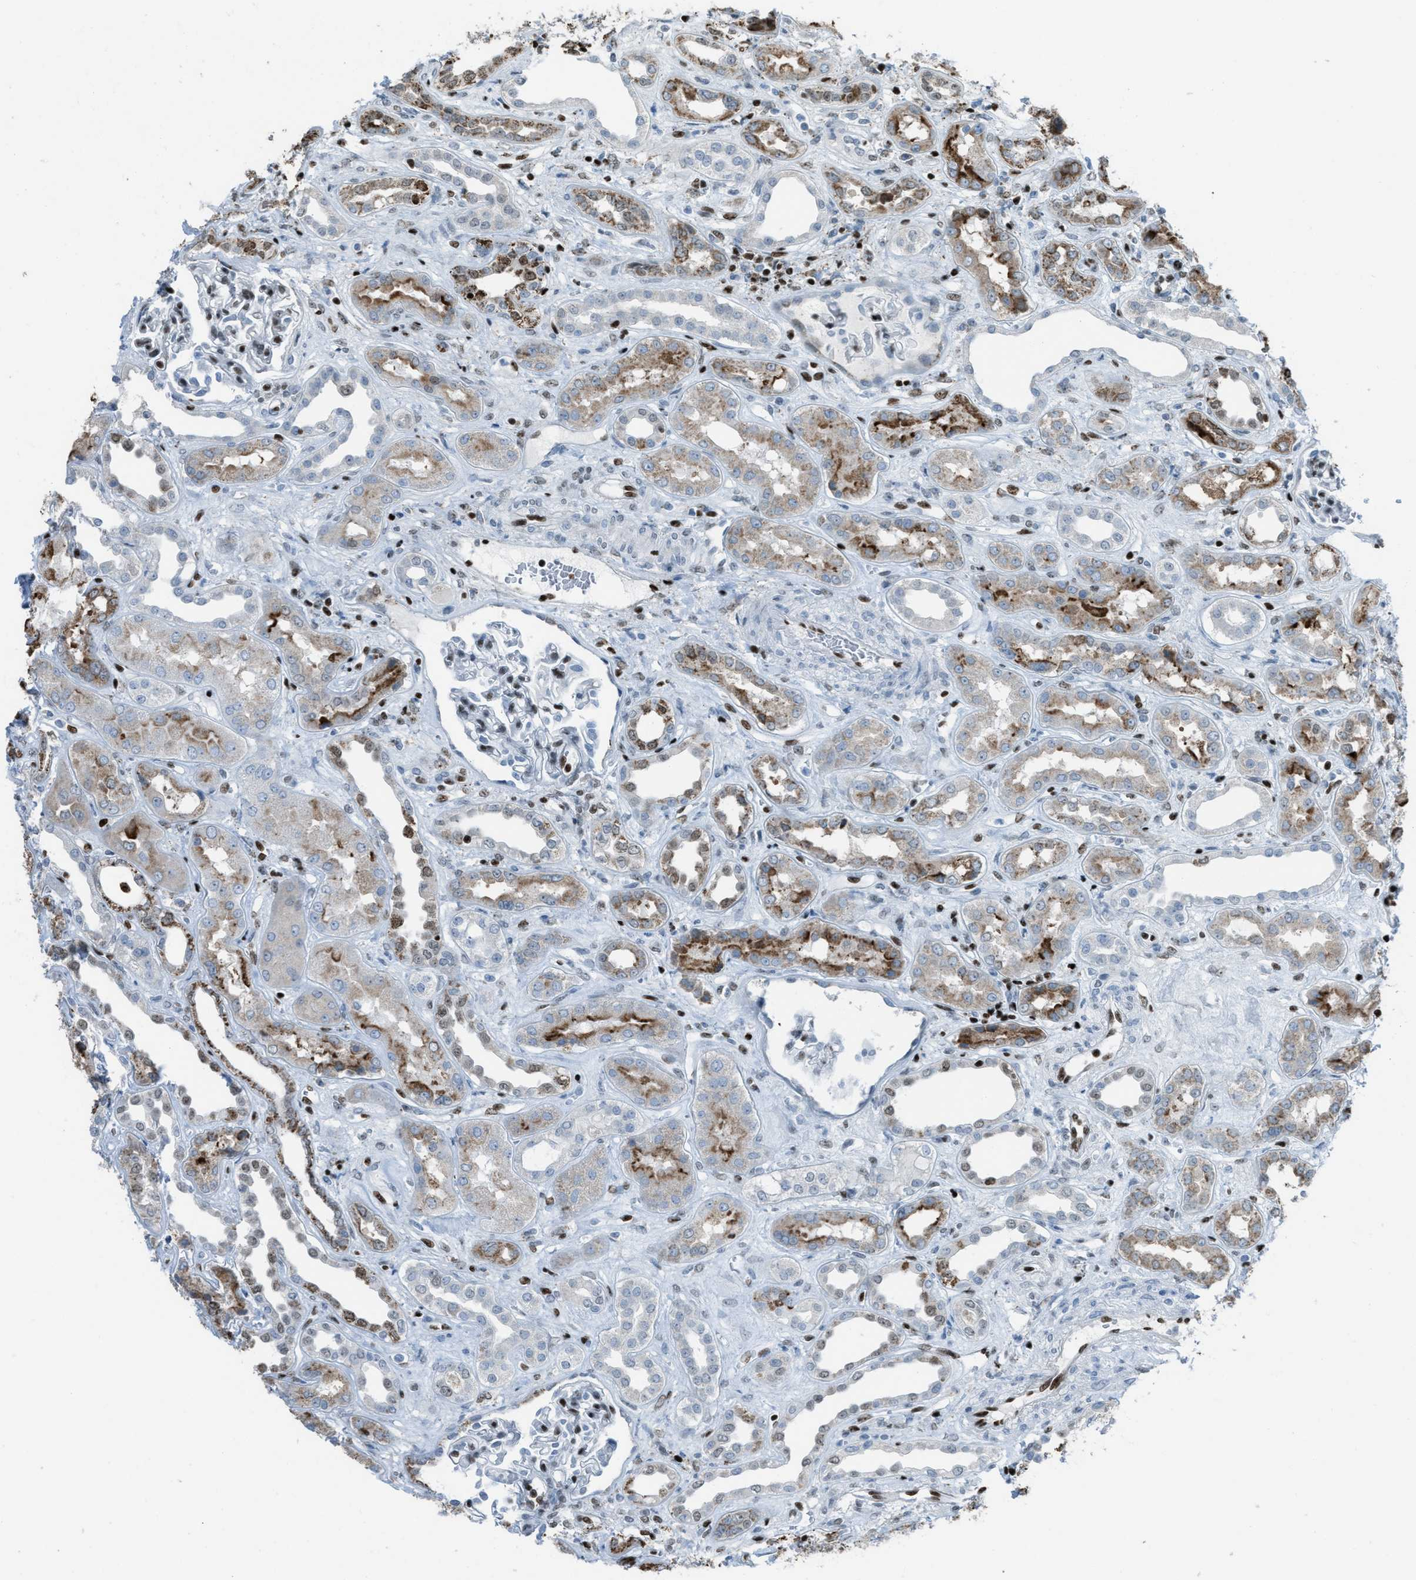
{"staining": {"intensity": "strong", "quantity": "25%-75%", "location": "nuclear"}, "tissue": "kidney", "cell_type": "Cells in glomeruli", "image_type": "normal", "snomed": [{"axis": "morphology", "description": "Normal tissue, NOS"}, {"axis": "topography", "description": "Kidney"}], "caption": "Immunohistochemical staining of unremarkable human kidney displays 25%-75% levels of strong nuclear protein expression in about 25%-75% of cells in glomeruli.", "gene": "SLFN5", "patient": {"sex": "male", "age": 59}}